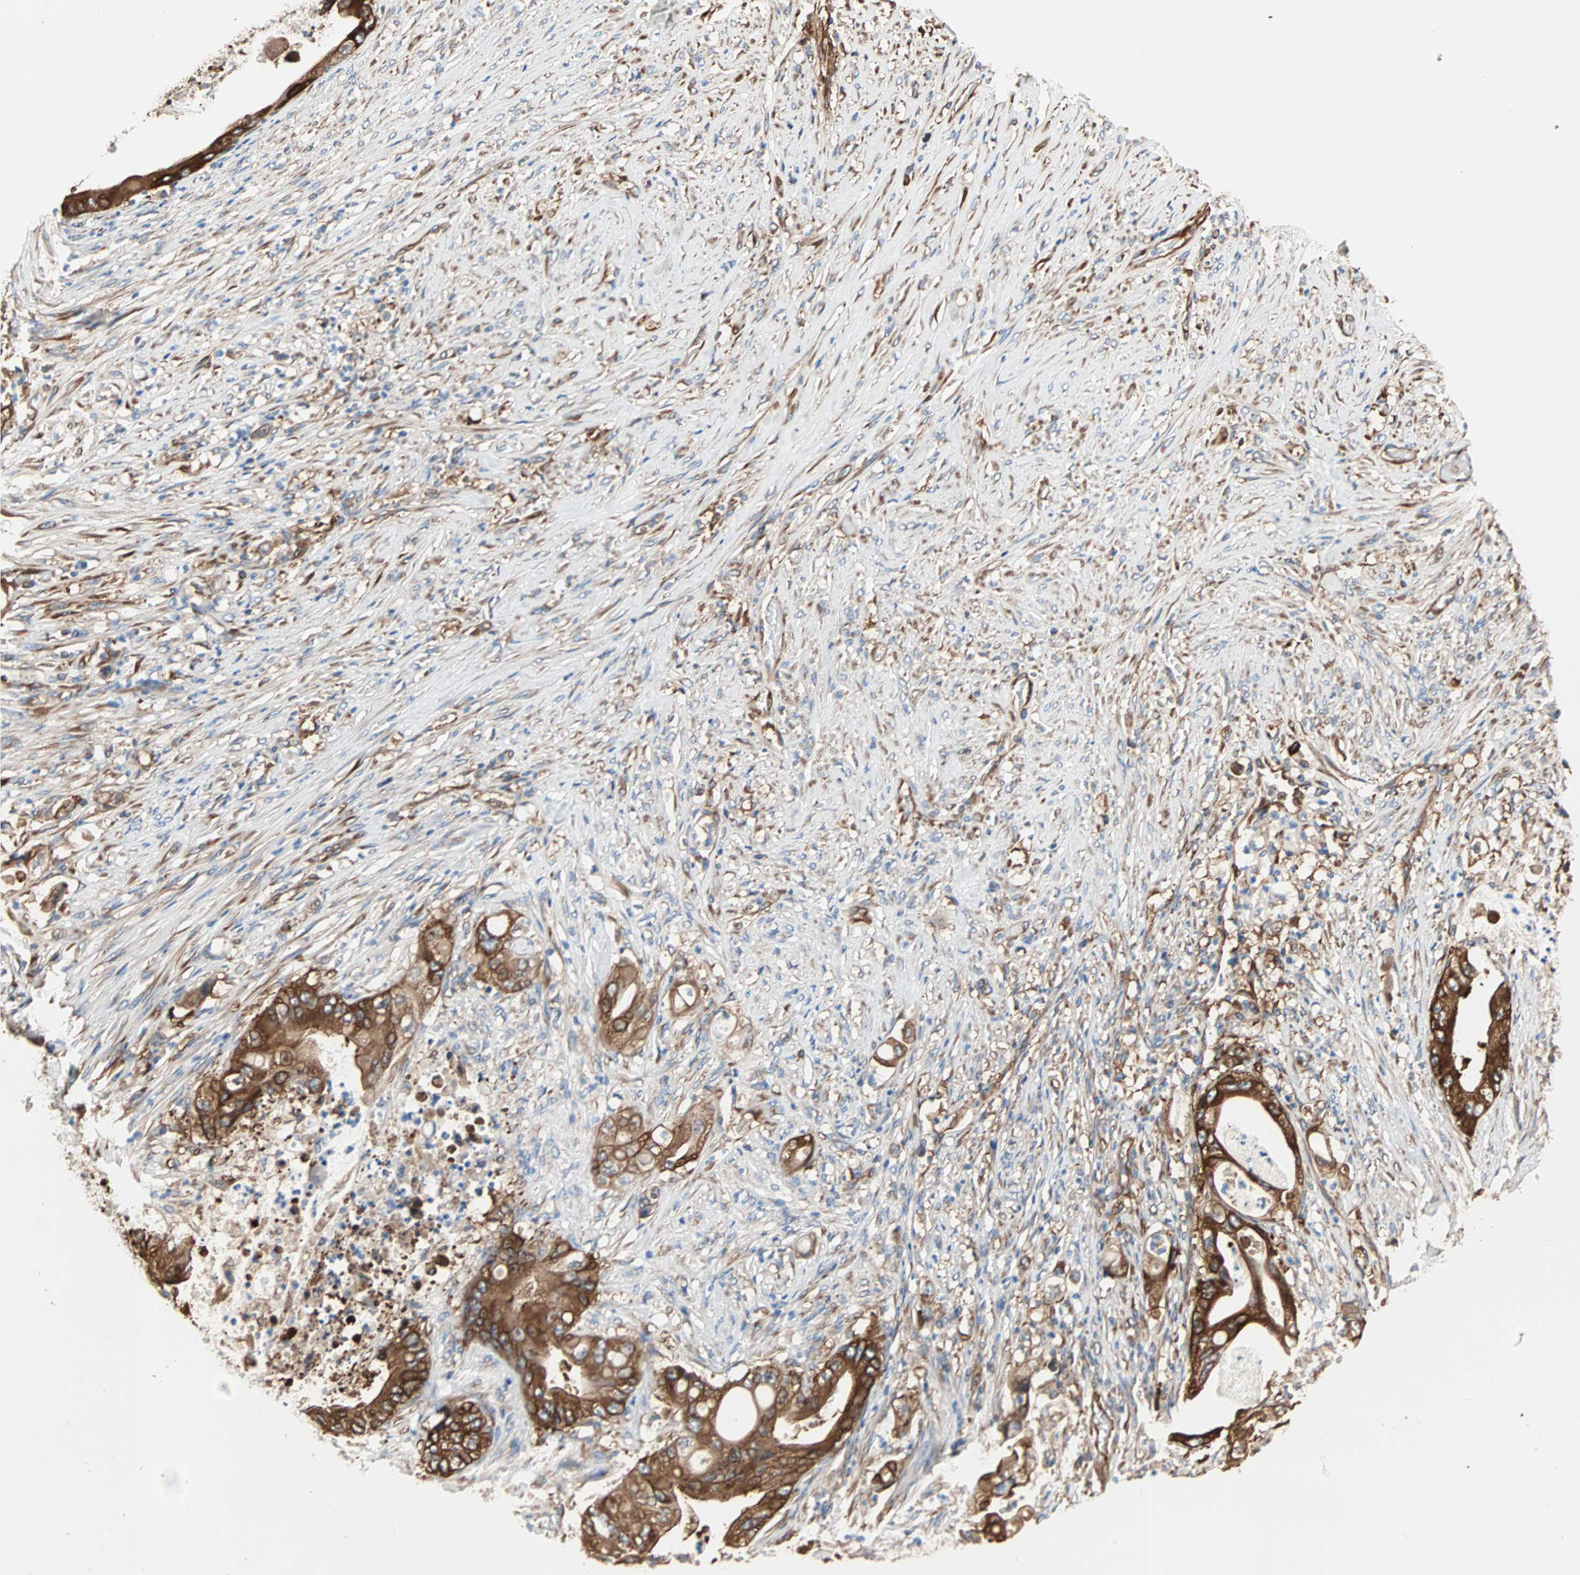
{"staining": {"intensity": "strong", "quantity": ">75%", "location": "cytoplasmic/membranous"}, "tissue": "stomach cancer", "cell_type": "Tumor cells", "image_type": "cancer", "snomed": [{"axis": "morphology", "description": "Adenocarcinoma, NOS"}, {"axis": "topography", "description": "Stomach"}], "caption": "About >75% of tumor cells in human stomach adenocarcinoma exhibit strong cytoplasmic/membranous protein staining as visualized by brown immunohistochemical staining.", "gene": "EEF2", "patient": {"sex": "female", "age": 73}}